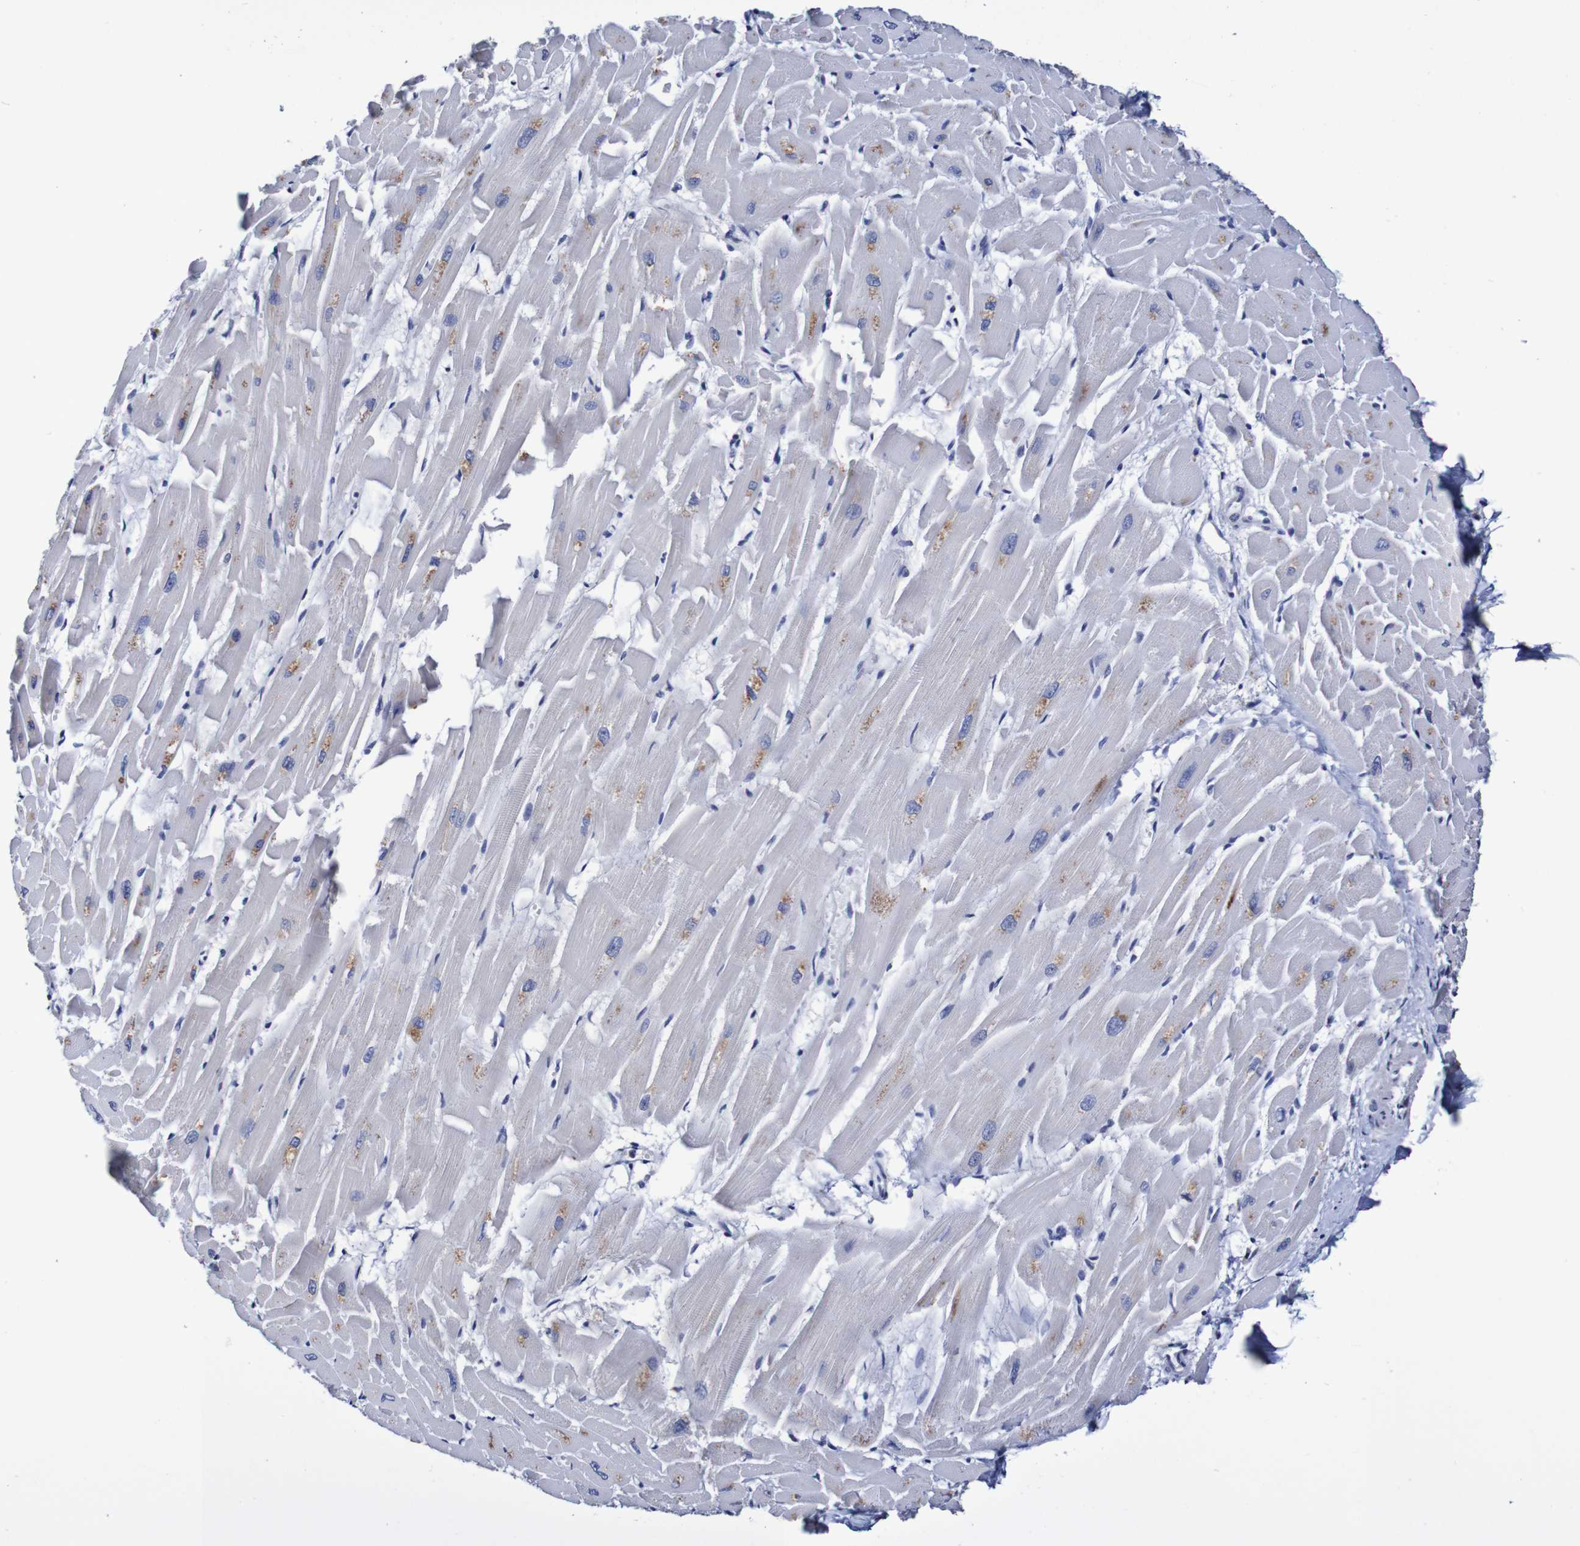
{"staining": {"intensity": "moderate", "quantity": "<25%", "location": "cytoplasmic/membranous"}, "tissue": "heart muscle", "cell_type": "Cardiomyocytes", "image_type": "normal", "snomed": [{"axis": "morphology", "description": "Normal tissue, NOS"}, {"axis": "topography", "description": "Heart"}], "caption": "A histopathology image of human heart muscle stained for a protein shows moderate cytoplasmic/membranous brown staining in cardiomyocytes. (brown staining indicates protein expression, while blue staining denotes nuclei).", "gene": "ACVR1C", "patient": {"sex": "female", "age": 19}}